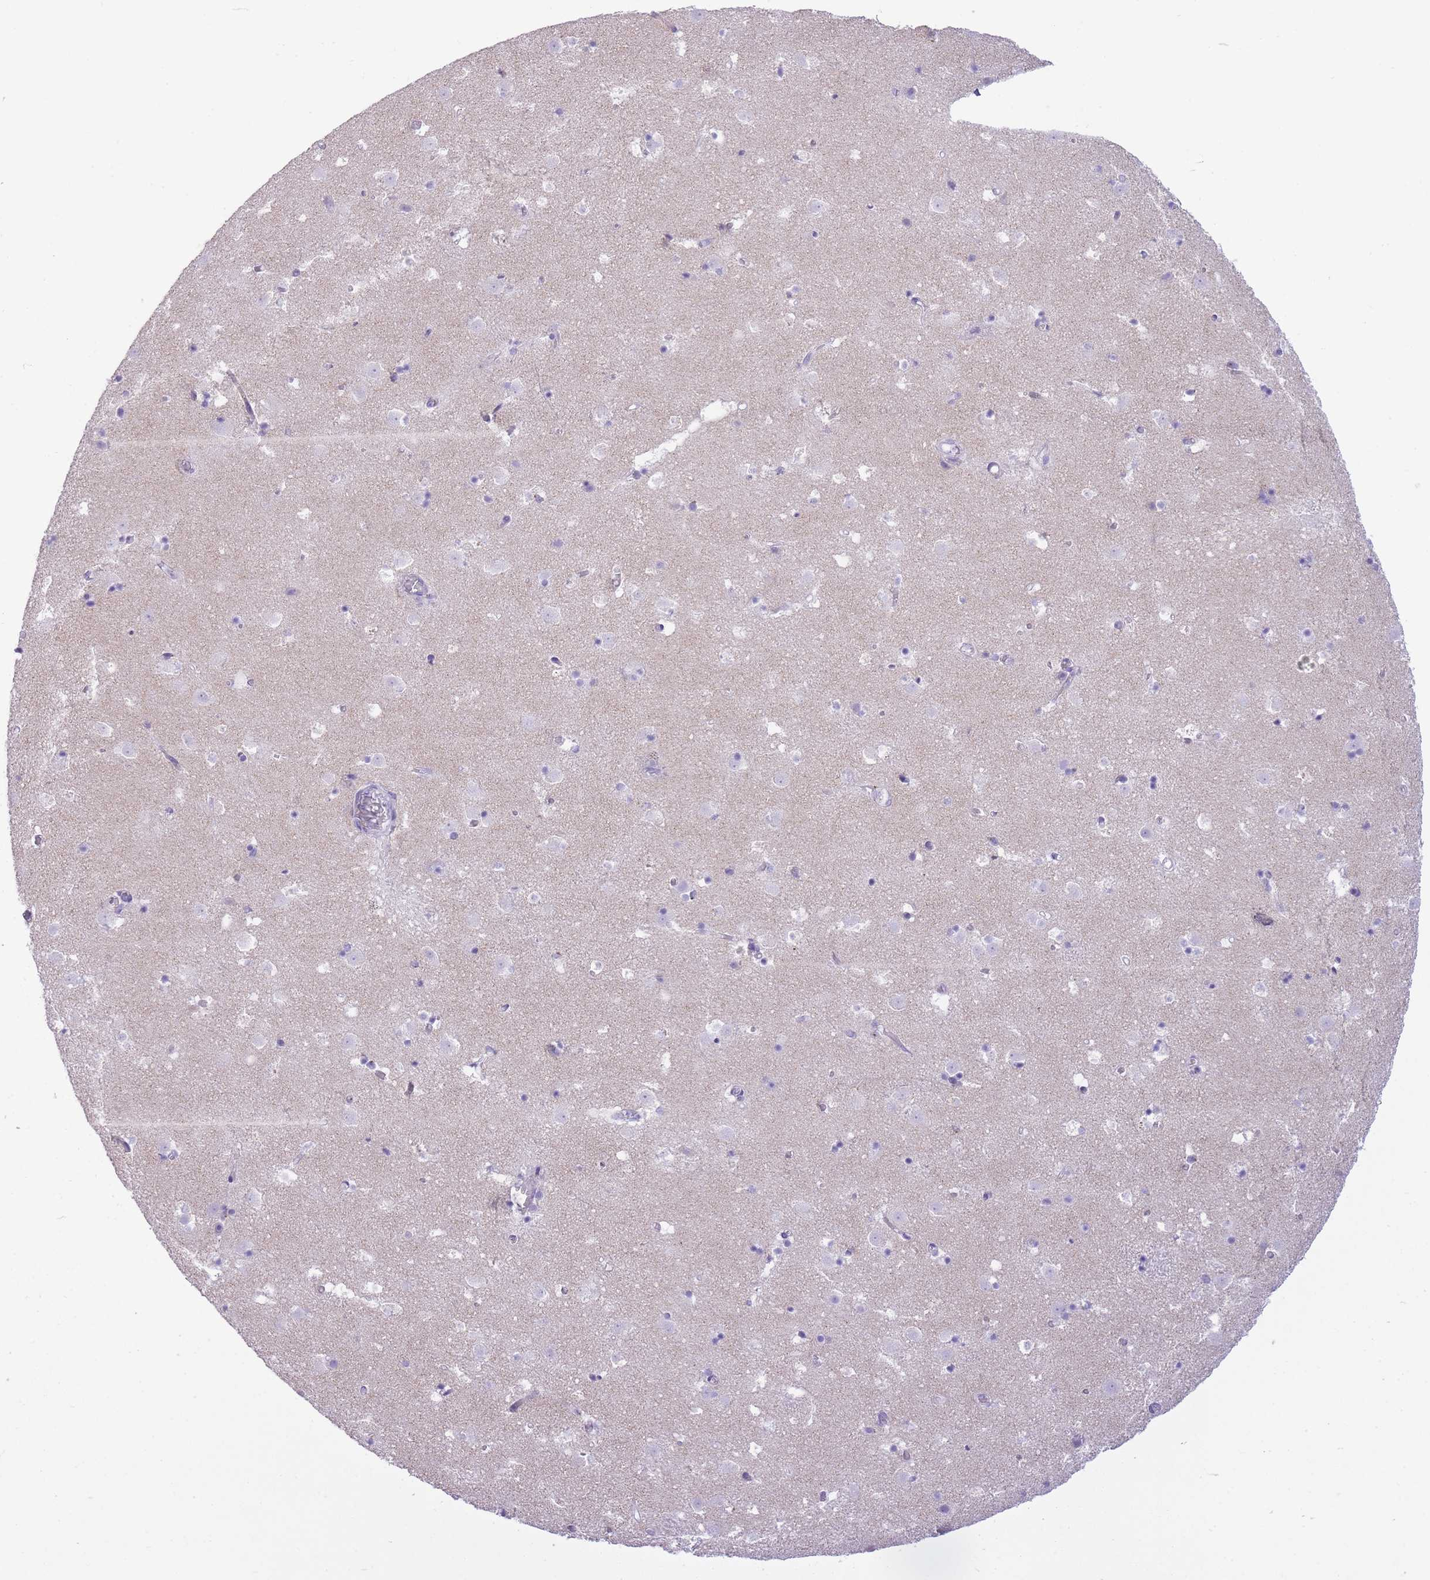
{"staining": {"intensity": "negative", "quantity": "none", "location": "none"}, "tissue": "caudate", "cell_type": "Glial cells", "image_type": "normal", "snomed": [{"axis": "morphology", "description": "Normal tissue, NOS"}, {"axis": "topography", "description": "Lateral ventricle wall"}], "caption": "Immunohistochemical staining of unremarkable human caudate reveals no significant staining in glial cells.", "gene": "B4GALT2", "patient": {"sex": "male", "age": 25}}